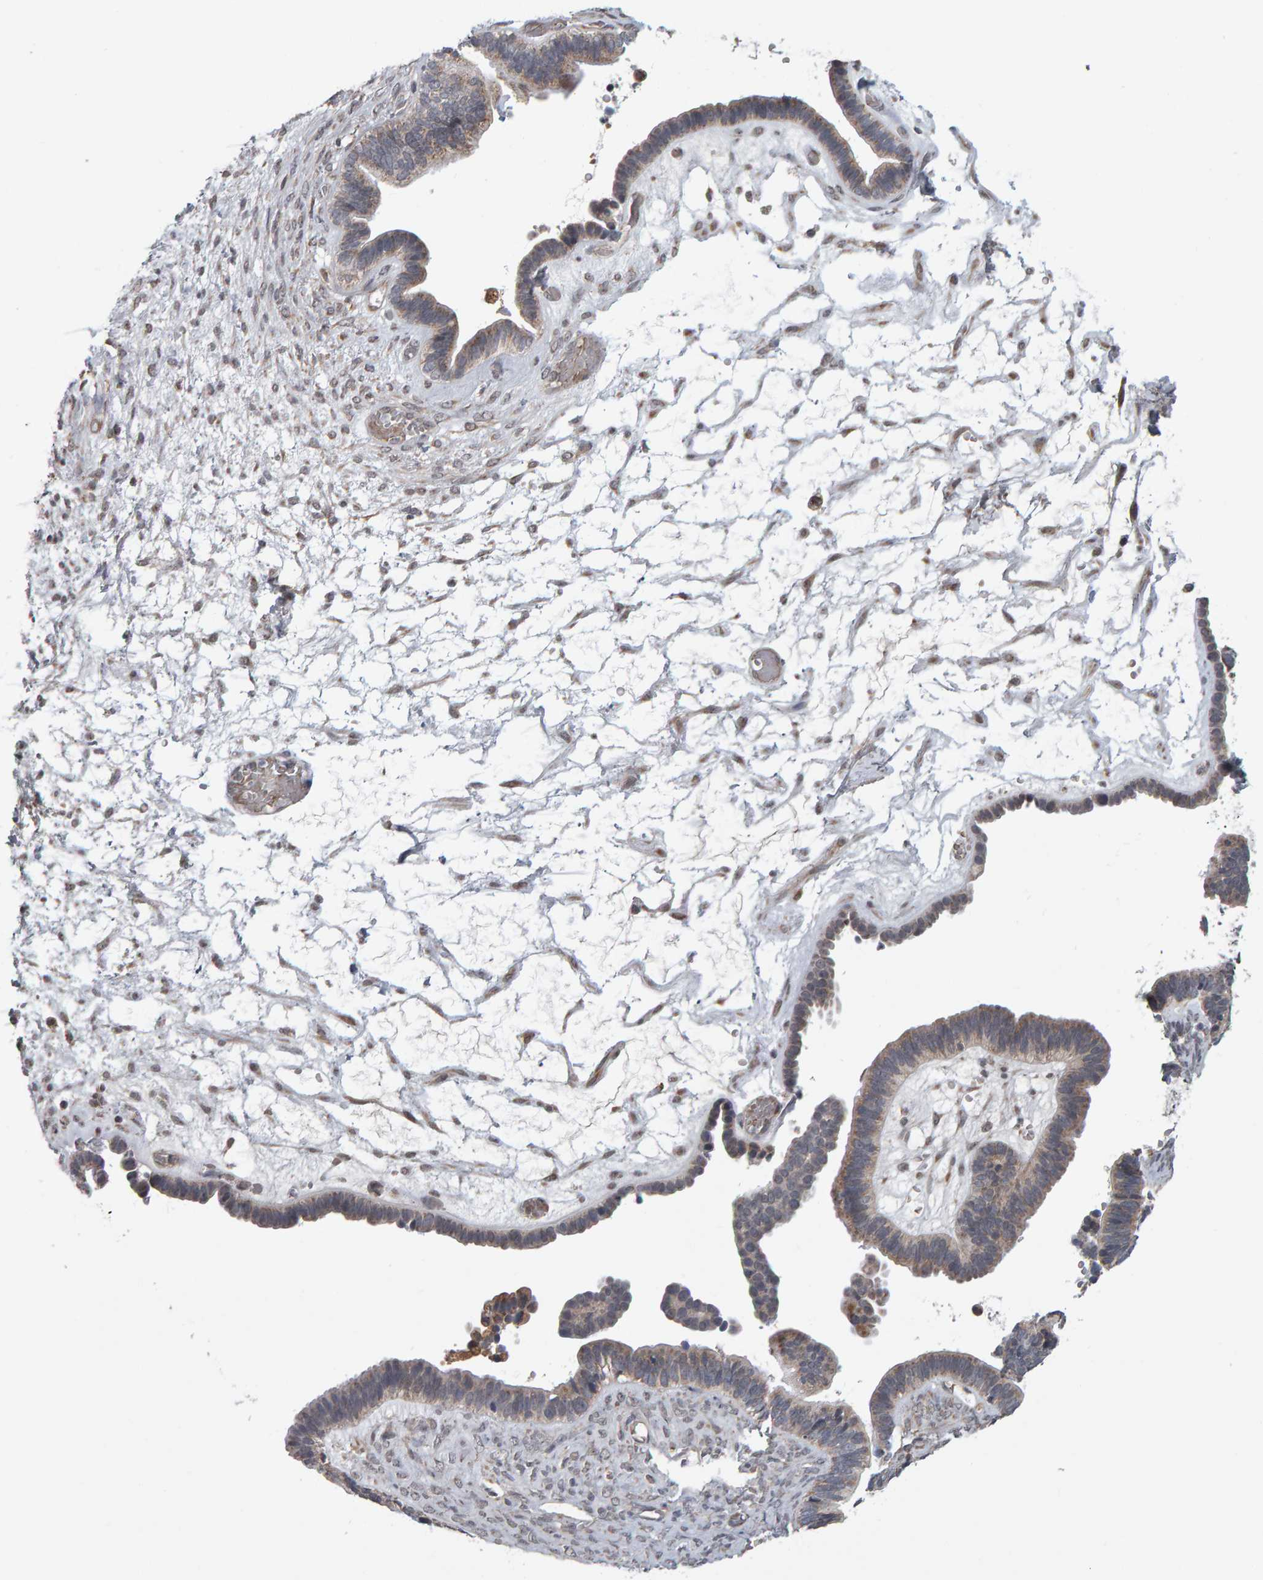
{"staining": {"intensity": "weak", "quantity": ">75%", "location": "cytoplasmic/membranous"}, "tissue": "ovarian cancer", "cell_type": "Tumor cells", "image_type": "cancer", "snomed": [{"axis": "morphology", "description": "Cystadenocarcinoma, serous, NOS"}, {"axis": "topography", "description": "Ovary"}], "caption": "High-magnification brightfield microscopy of ovarian cancer stained with DAB (3,3'-diaminobenzidine) (brown) and counterstained with hematoxylin (blue). tumor cells exhibit weak cytoplasmic/membranous expression is present in approximately>75% of cells.", "gene": "DAP3", "patient": {"sex": "female", "age": 56}}